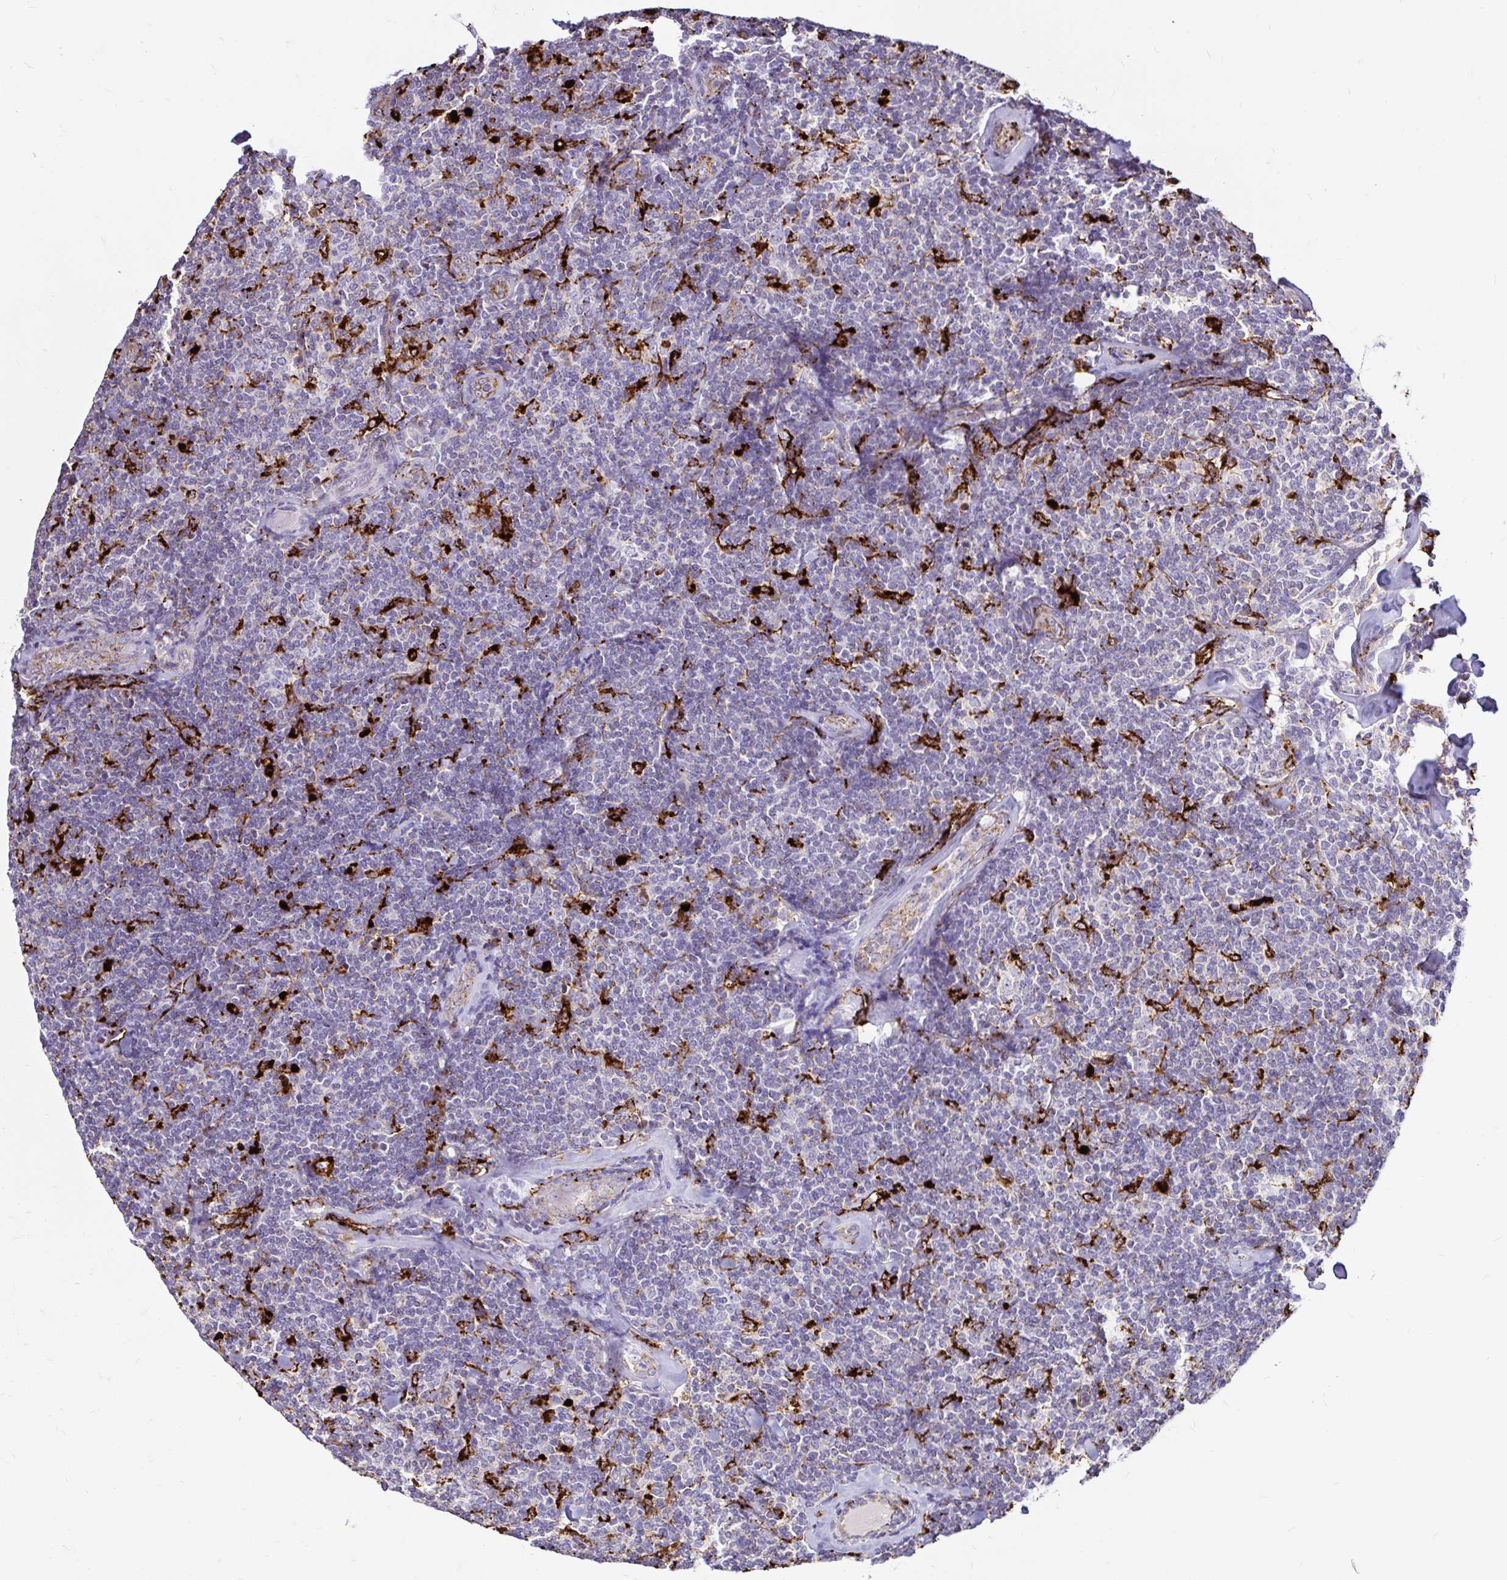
{"staining": {"intensity": "negative", "quantity": "none", "location": "none"}, "tissue": "lymphoma", "cell_type": "Tumor cells", "image_type": "cancer", "snomed": [{"axis": "morphology", "description": "Malignant lymphoma, non-Hodgkin's type, Low grade"}, {"axis": "topography", "description": "Lymph node"}], "caption": "Human low-grade malignant lymphoma, non-Hodgkin's type stained for a protein using immunohistochemistry reveals no expression in tumor cells.", "gene": "FUCA1", "patient": {"sex": "female", "age": 56}}